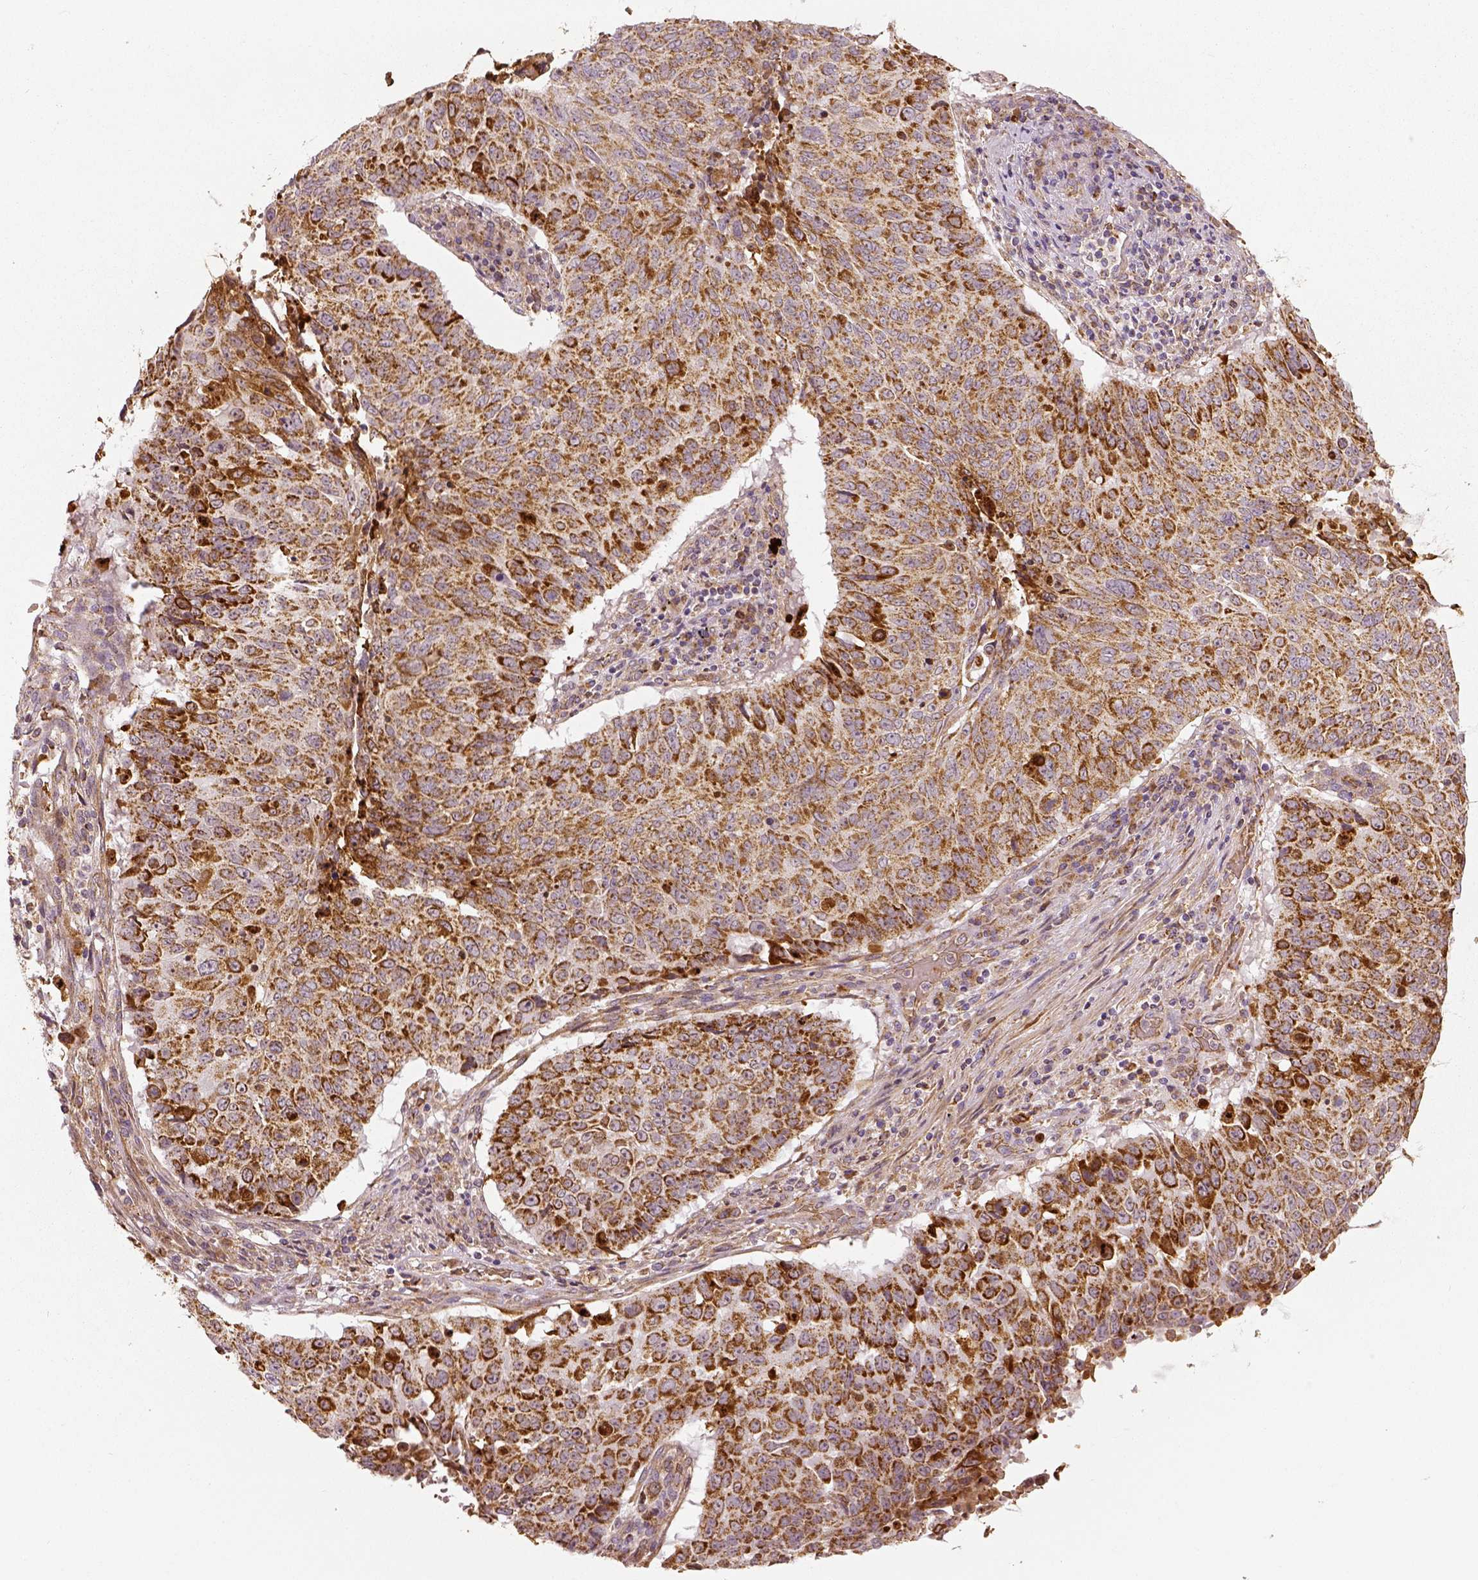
{"staining": {"intensity": "moderate", "quantity": ">75%", "location": "cytoplasmic/membranous"}, "tissue": "lung cancer", "cell_type": "Tumor cells", "image_type": "cancer", "snomed": [{"axis": "morphology", "description": "Normal tissue, NOS"}, {"axis": "morphology", "description": "Squamous cell carcinoma, NOS"}, {"axis": "topography", "description": "Bronchus"}, {"axis": "topography", "description": "Lung"}], "caption": "High-magnification brightfield microscopy of lung squamous cell carcinoma stained with DAB (3,3'-diaminobenzidine) (brown) and counterstained with hematoxylin (blue). tumor cells exhibit moderate cytoplasmic/membranous positivity is present in approximately>75% of cells.", "gene": "PGAM5", "patient": {"sex": "male", "age": 64}}